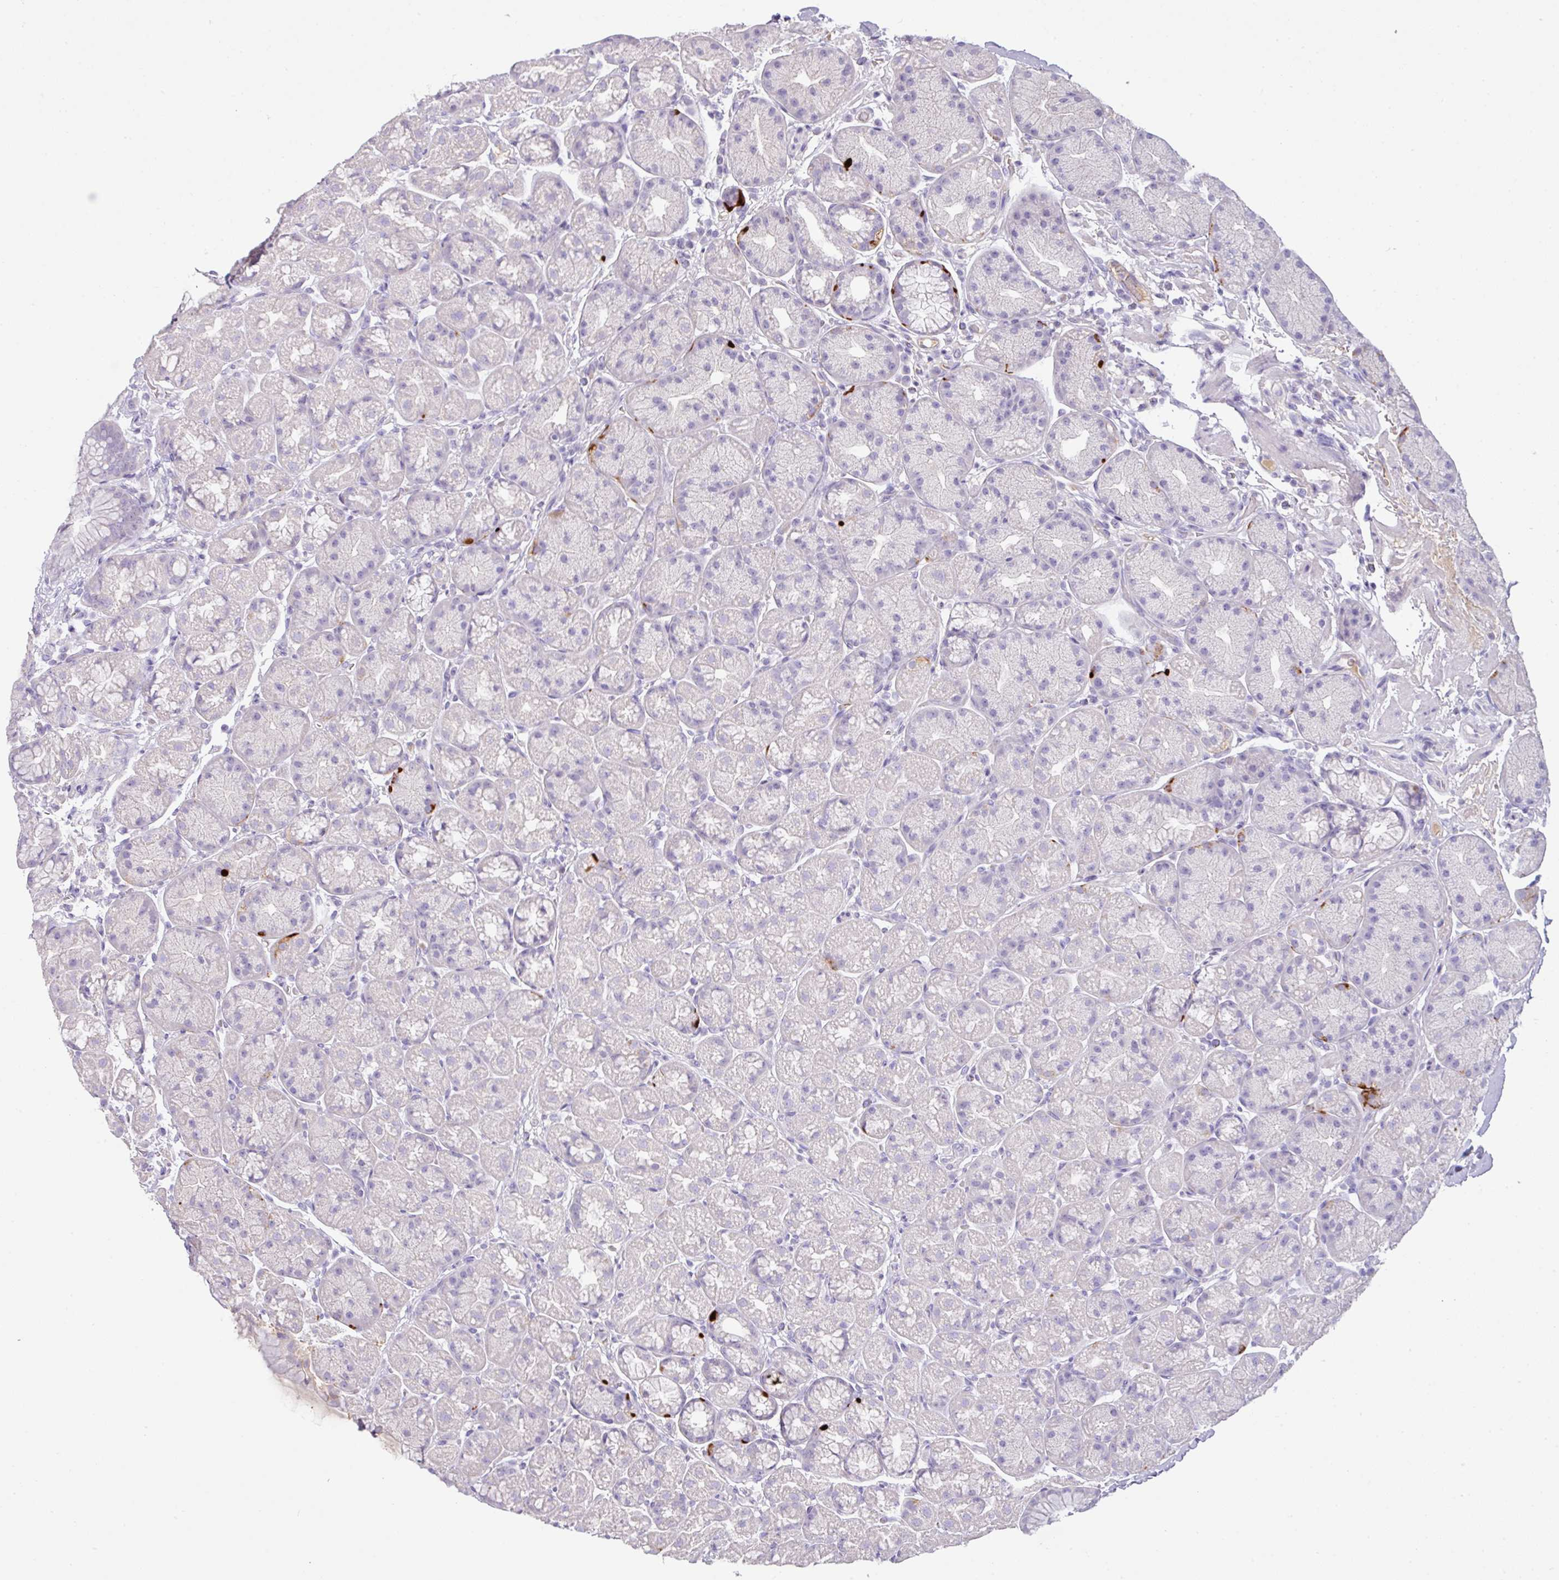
{"staining": {"intensity": "strong", "quantity": "<25%", "location": "cytoplasmic/membranous"}, "tissue": "stomach", "cell_type": "Glandular cells", "image_type": "normal", "snomed": [{"axis": "morphology", "description": "Normal tissue, NOS"}, {"axis": "topography", "description": "Stomach, lower"}], "caption": "Protein staining shows strong cytoplasmic/membranous expression in about <25% of glandular cells in normal stomach. Using DAB (3,3'-diaminobenzidine) (brown) and hematoxylin (blue) stains, captured at high magnification using brightfield microscopy.", "gene": "OR6C6", "patient": {"sex": "male", "age": 67}}